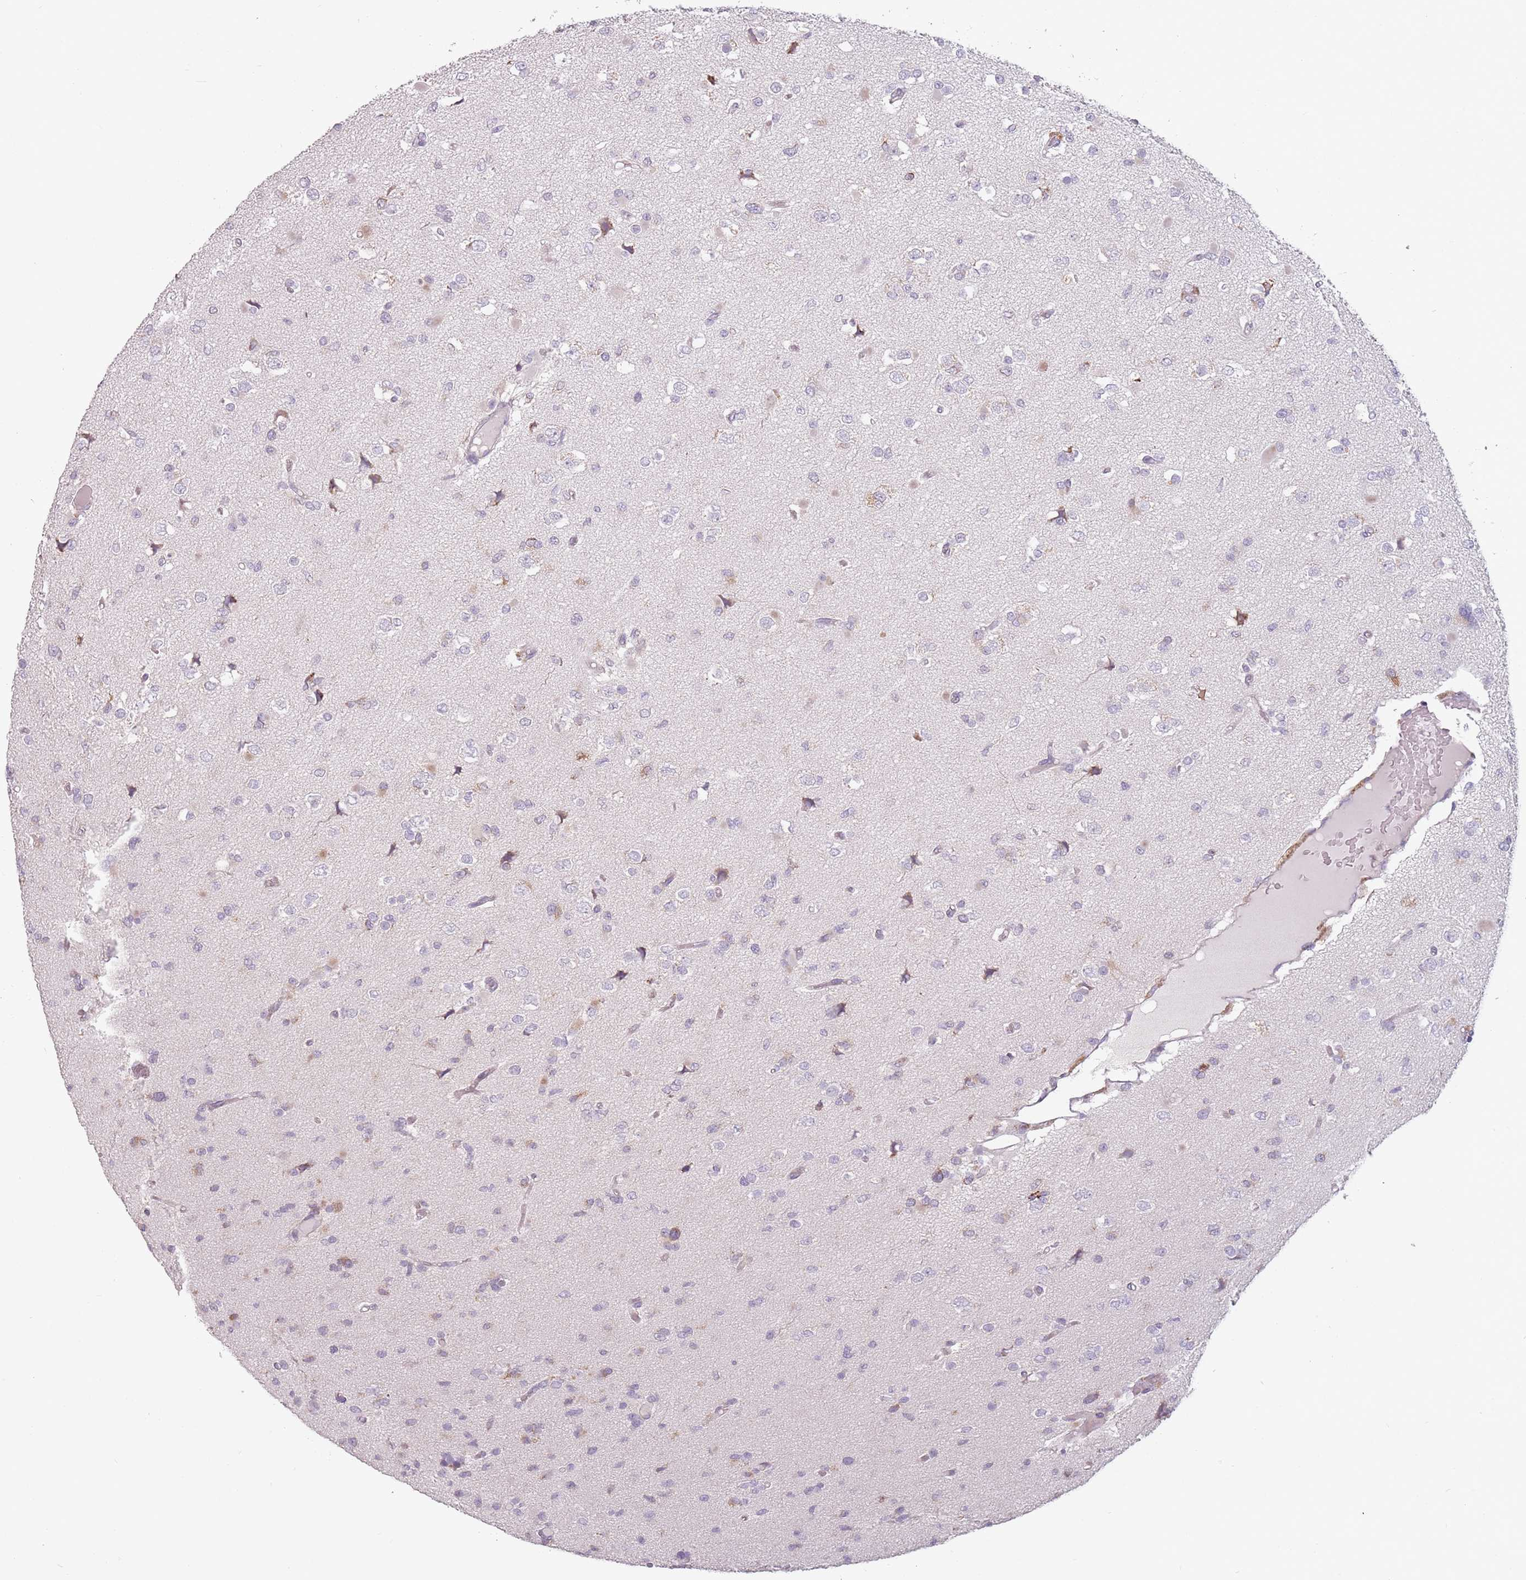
{"staining": {"intensity": "negative", "quantity": "none", "location": "none"}, "tissue": "glioma", "cell_type": "Tumor cells", "image_type": "cancer", "snomed": [{"axis": "morphology", "description": "Glioma, malignant, Low grade"}, {"axis": "topography", "description": "Brain"}], "caption": "Histopathology image shows no protein positivity in tumor cells of glioma tissue.", "gene": "RPS9", "patient": {"sex": "female", "age": 22}}